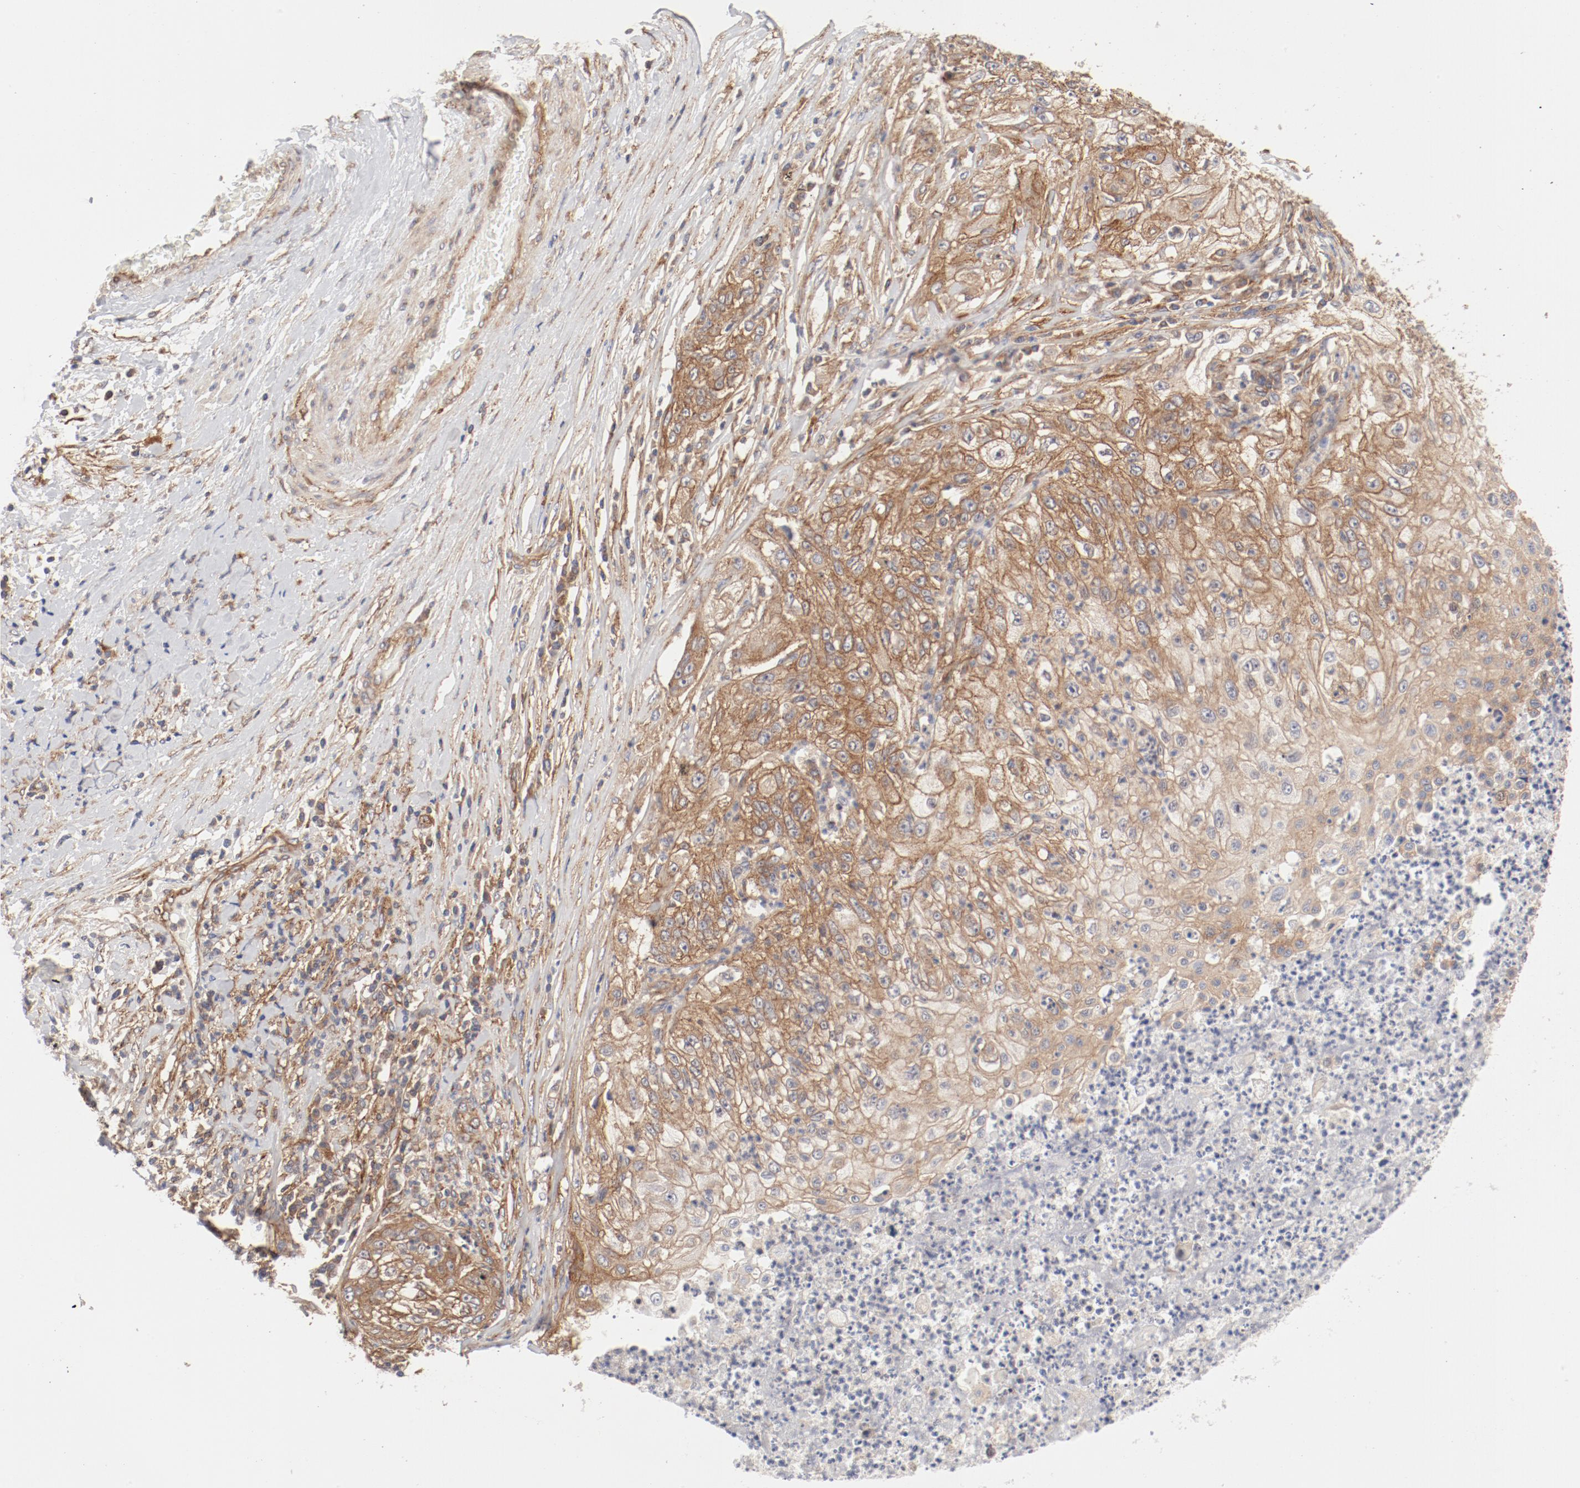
{"staining": {"intensity": "moderate", "quantity": ">75%", "location": "cytoplasmic/membranous"}, "tissue": "lung cancer", "cell_type": "Tumor cells", "image_type": "cancer", "snomed": [{"axis": "morphology", "description": "Inflammation, NOS"}, {"axis": "morphology", "description": "Squamous cell carcinoma, NOS"}, {"axis": "topography", "description": "Lymph node"}, {"axis": "topography", "description": "Soft tissue"}, {"axis": "topography", "description": "Lung"}], "caption": "The photomicrograph exhibits immunohistochemical staining of squamous cell carcinoma (lung). There is moderate cytoplasmic/membranous staining is present in approximately >75% of tumor cells. (DAB (3,3'-diaminobenzidine) IHC, brown staining for protein, blue staining for nuclei).", "gene": "AP2A1", "patient": {"sex": "male", "age": 66}}